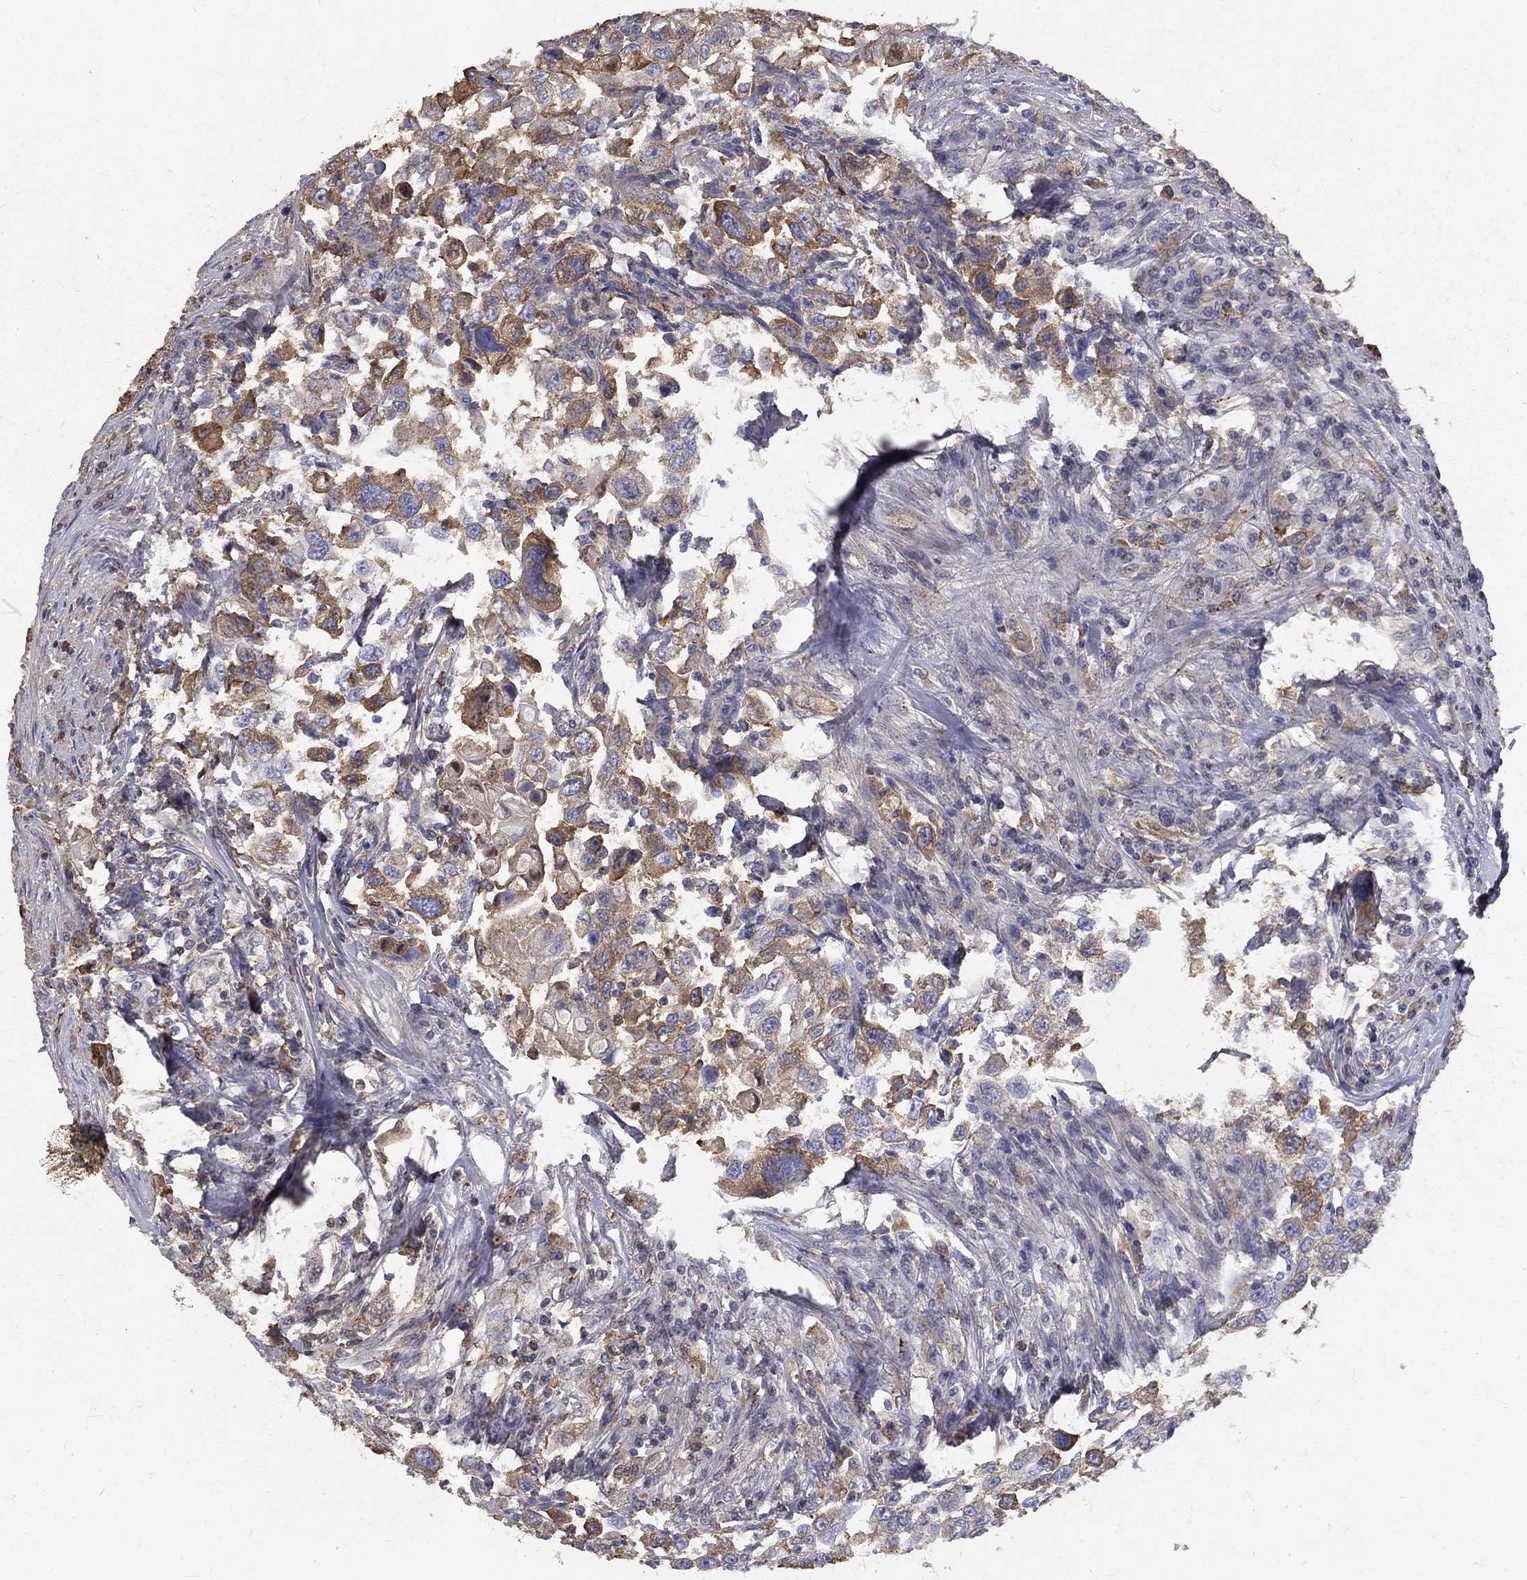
{"staining": {"intensity": "moderate", "quantity": "25%-75%", "location": "cytoplasmic/membranous"}, "tissue": "urothelial cancer", "cell_type": "Tumor cells", "image_type": "cancer", "snomed": [{"axis": "morphology", "description": "Urothelial carcinoma, High grade"}, {"axis": "topography", "description": "Urinary bladder"}], "caption": "Immunohistochemistry (DAB) staining of urothelial cancer demonstrates moderate cytoplasmic/membranous protein expression in approximately 25%-75% of tumor cells. The protein is shown in brown color, while the nuclei are stained blue.", "gene": "EPDR1", "patient": {"sex": "female", "age": 56}}